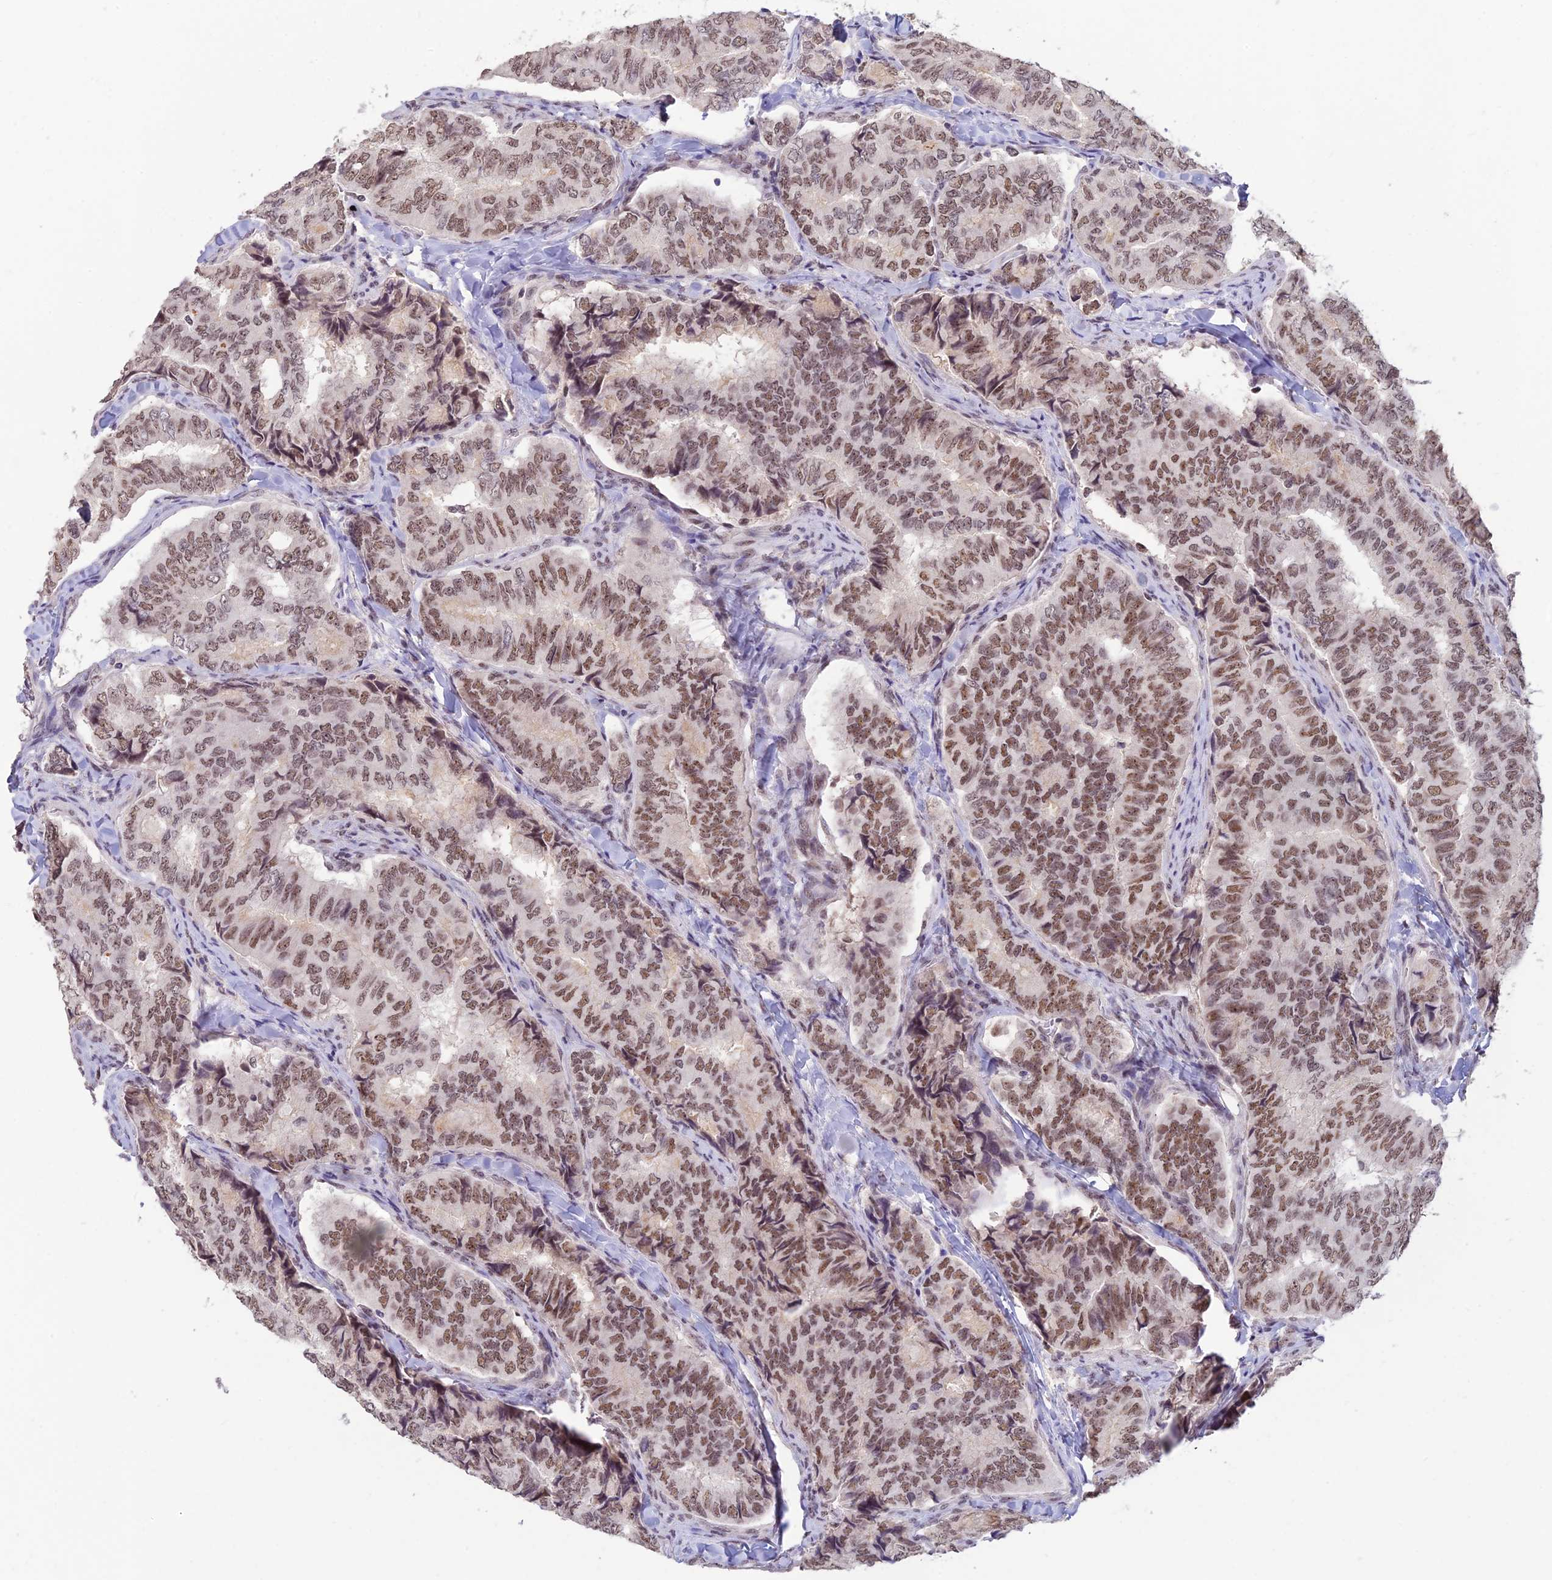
{"staining": {"intensity": "moderate", "quantity": "25%-75%", "location": "nuclear"}, "tissue": "thyroid cancer", "cell_type": "Tumor cells", "image_type": "cancer", "snomed": [{"axis": "morphology", "description": "Papillary adenocarcinoma, NOS"}, {"axis": "topography", "description": "Thyroid gland"}], "caption": "Immunohistochemistry image of thyroid papillary adenocarcinoma stained for a protein (brown), which shows medium levels of moderate nuclear expression in about 25%-75% of tumor cells.", "gene": "POLR1G", "patient": {"sex": "female", "age": 35}}